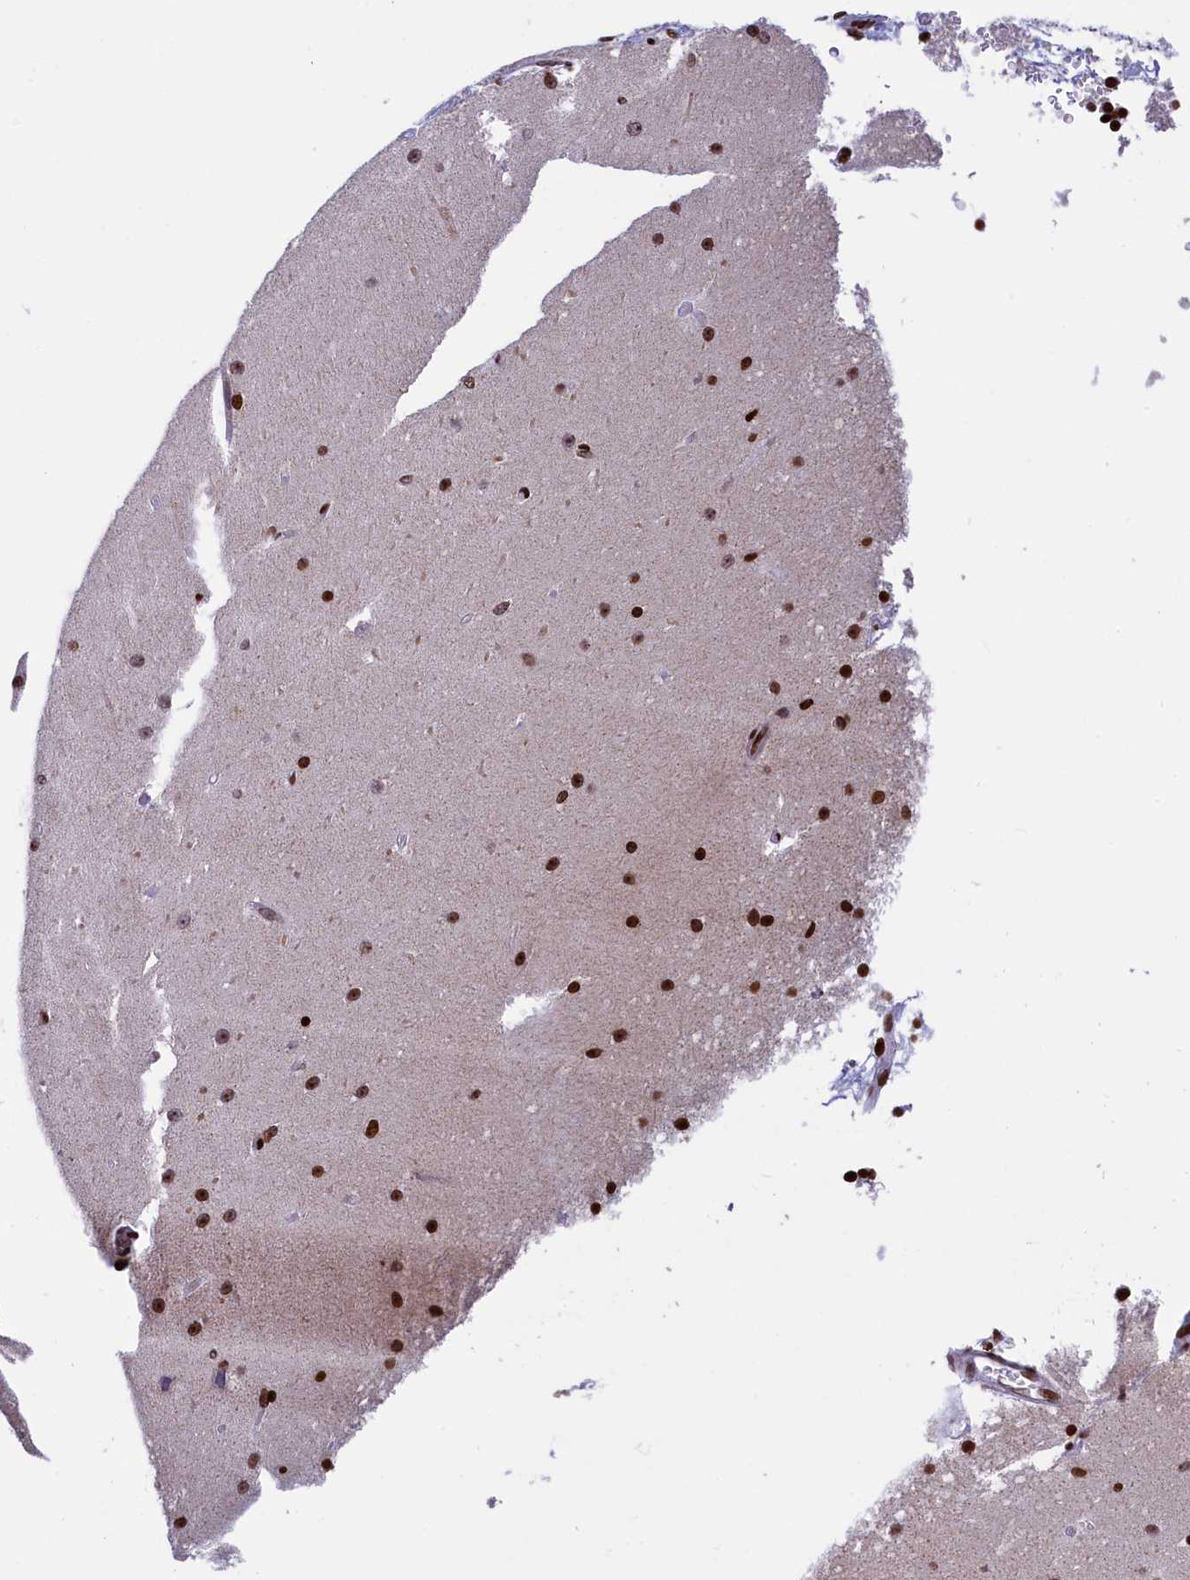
{"staining": {"intensity": "strong", "quantity": ">75%", "location": "nuclear"}, "tissue": "cerebellum", "cell_type": "Cells in granular layer", "image_type": "normal", "snomed": [{"axis": "morphology", "description": "Normal tissue, NOS"}, {"axis": "topography", "description": "Cerebellum"}], "caption": "Cerebellum stained for a protein (brown) displays strong nuclear positive expression in approximately >75% of cells in granular layer.", "gene": "TIMM29", "patient": {"sex": "male", "age": 54}}